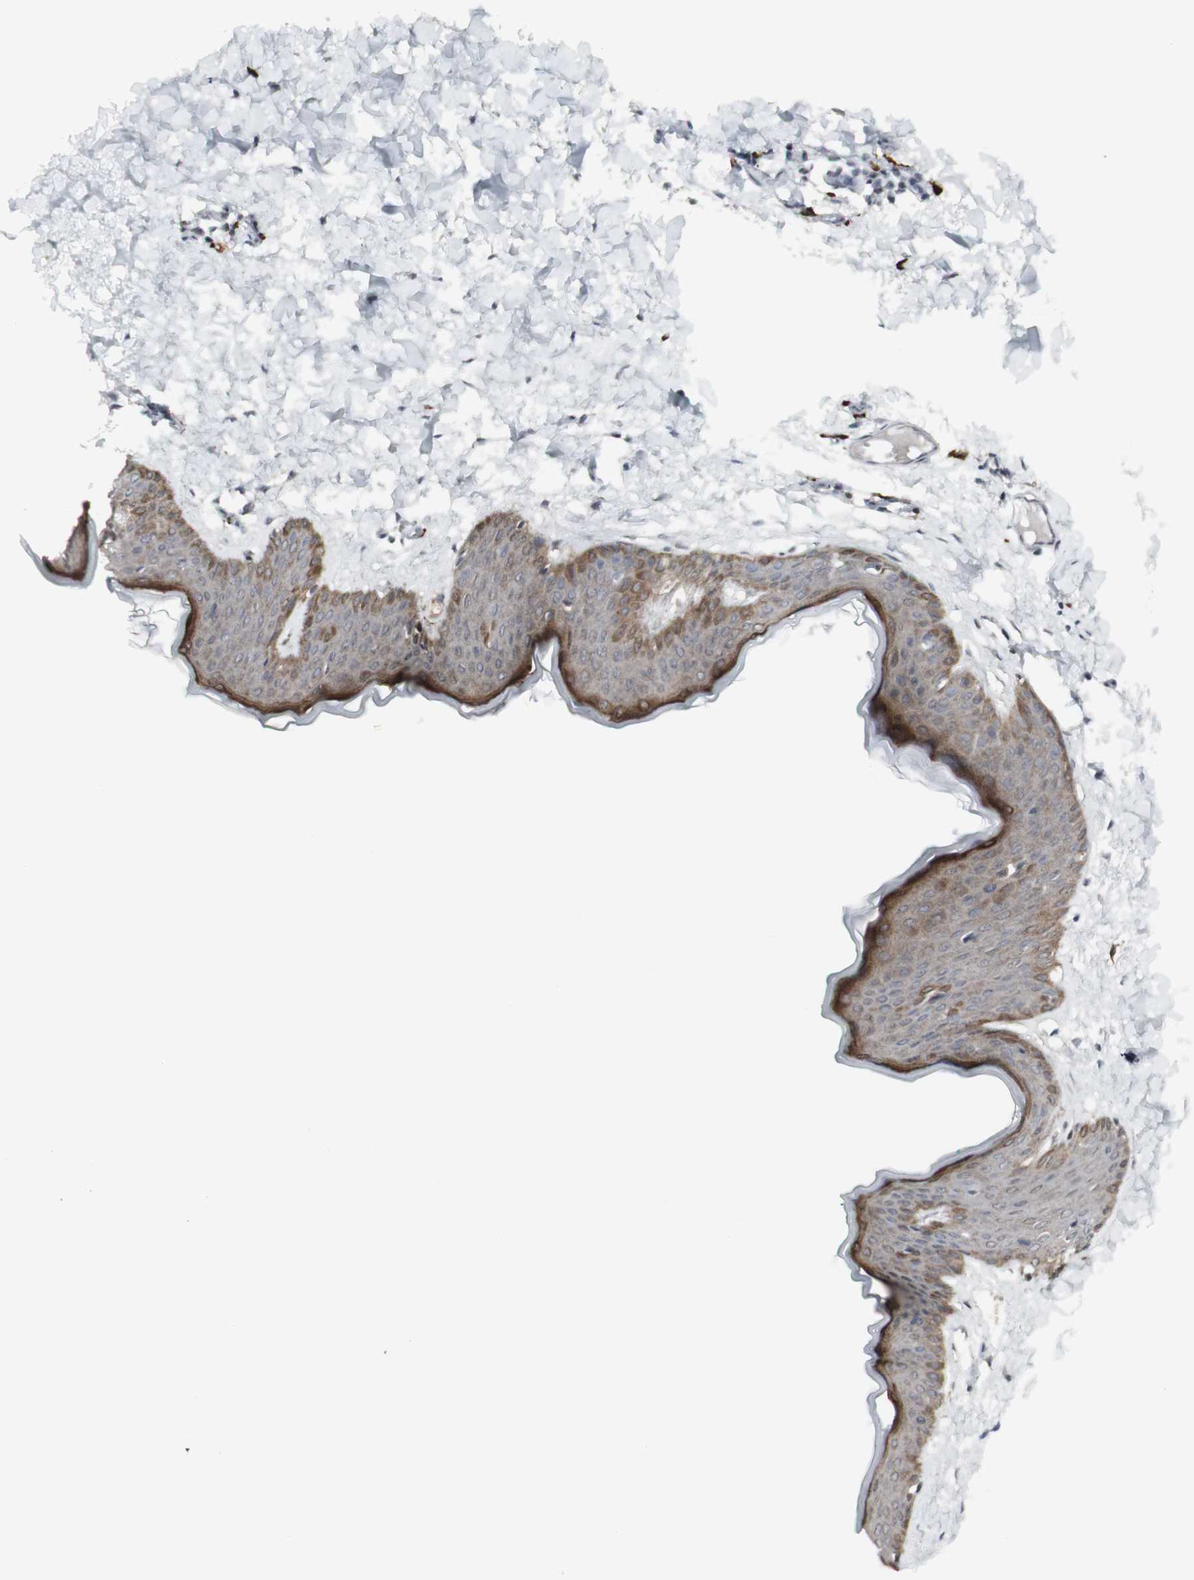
{"staining": {"intensity": "negative", "quantity": "none", "location": "none"}, "tissue": "skin", "cell_type": "Fibroblasts", "image_type": "normal", "snomed": [{"axis": "morphology", "description": "Normal tissue, NOS"}, {"axis": "topography", "description": "Skin"}], "caption": "This is a image of immunohistochemistry (IHC) staining of unremarkable skin, which shows no positivity in fibroblasts.", "gene": "C1orf116", "patient": {"sex": "female", "age": 17}}